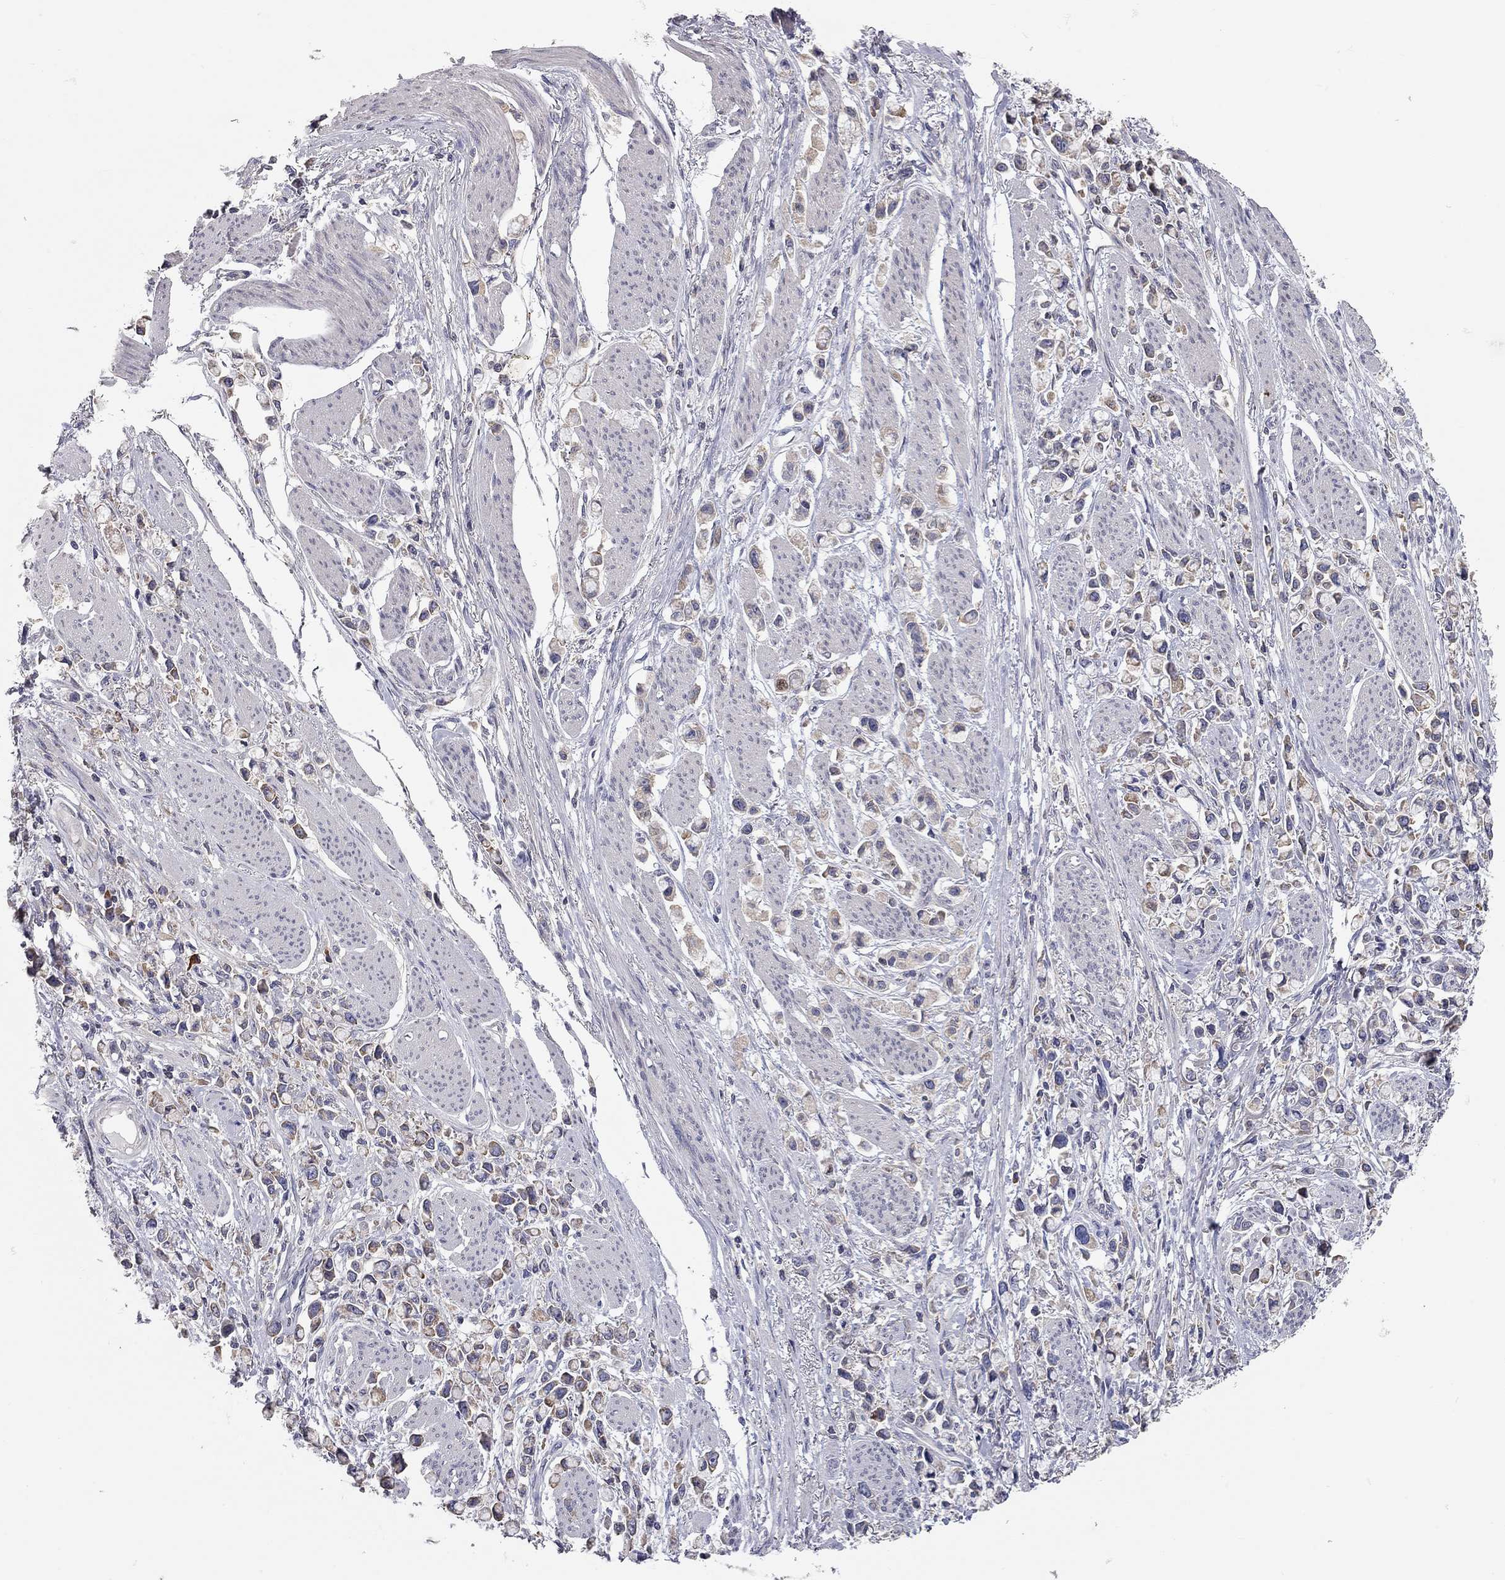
{"staining": {"intensity": "weak", "quantity": "25%-75%", "location": "cytoplasmic/membranous"}, "tissue": "stomach cancer", "cell_type": "Tumor cells", "image_type": "cancer", "snomed": [{"axis": "morphology", "description": "Adenocarcinoma, NOS"}, {"axis": "topography", "description": "Stomach"}], "caption": "Tumor cells show weak cytoplasmic/membranous expression in approximately 25%-75% of cells in stomach adenocarcinoma. (Brightfield microscopy of DAB IHC at high magnification).", "gene": "XAGE2", "patient": {"sex": "female", "age": 81}}